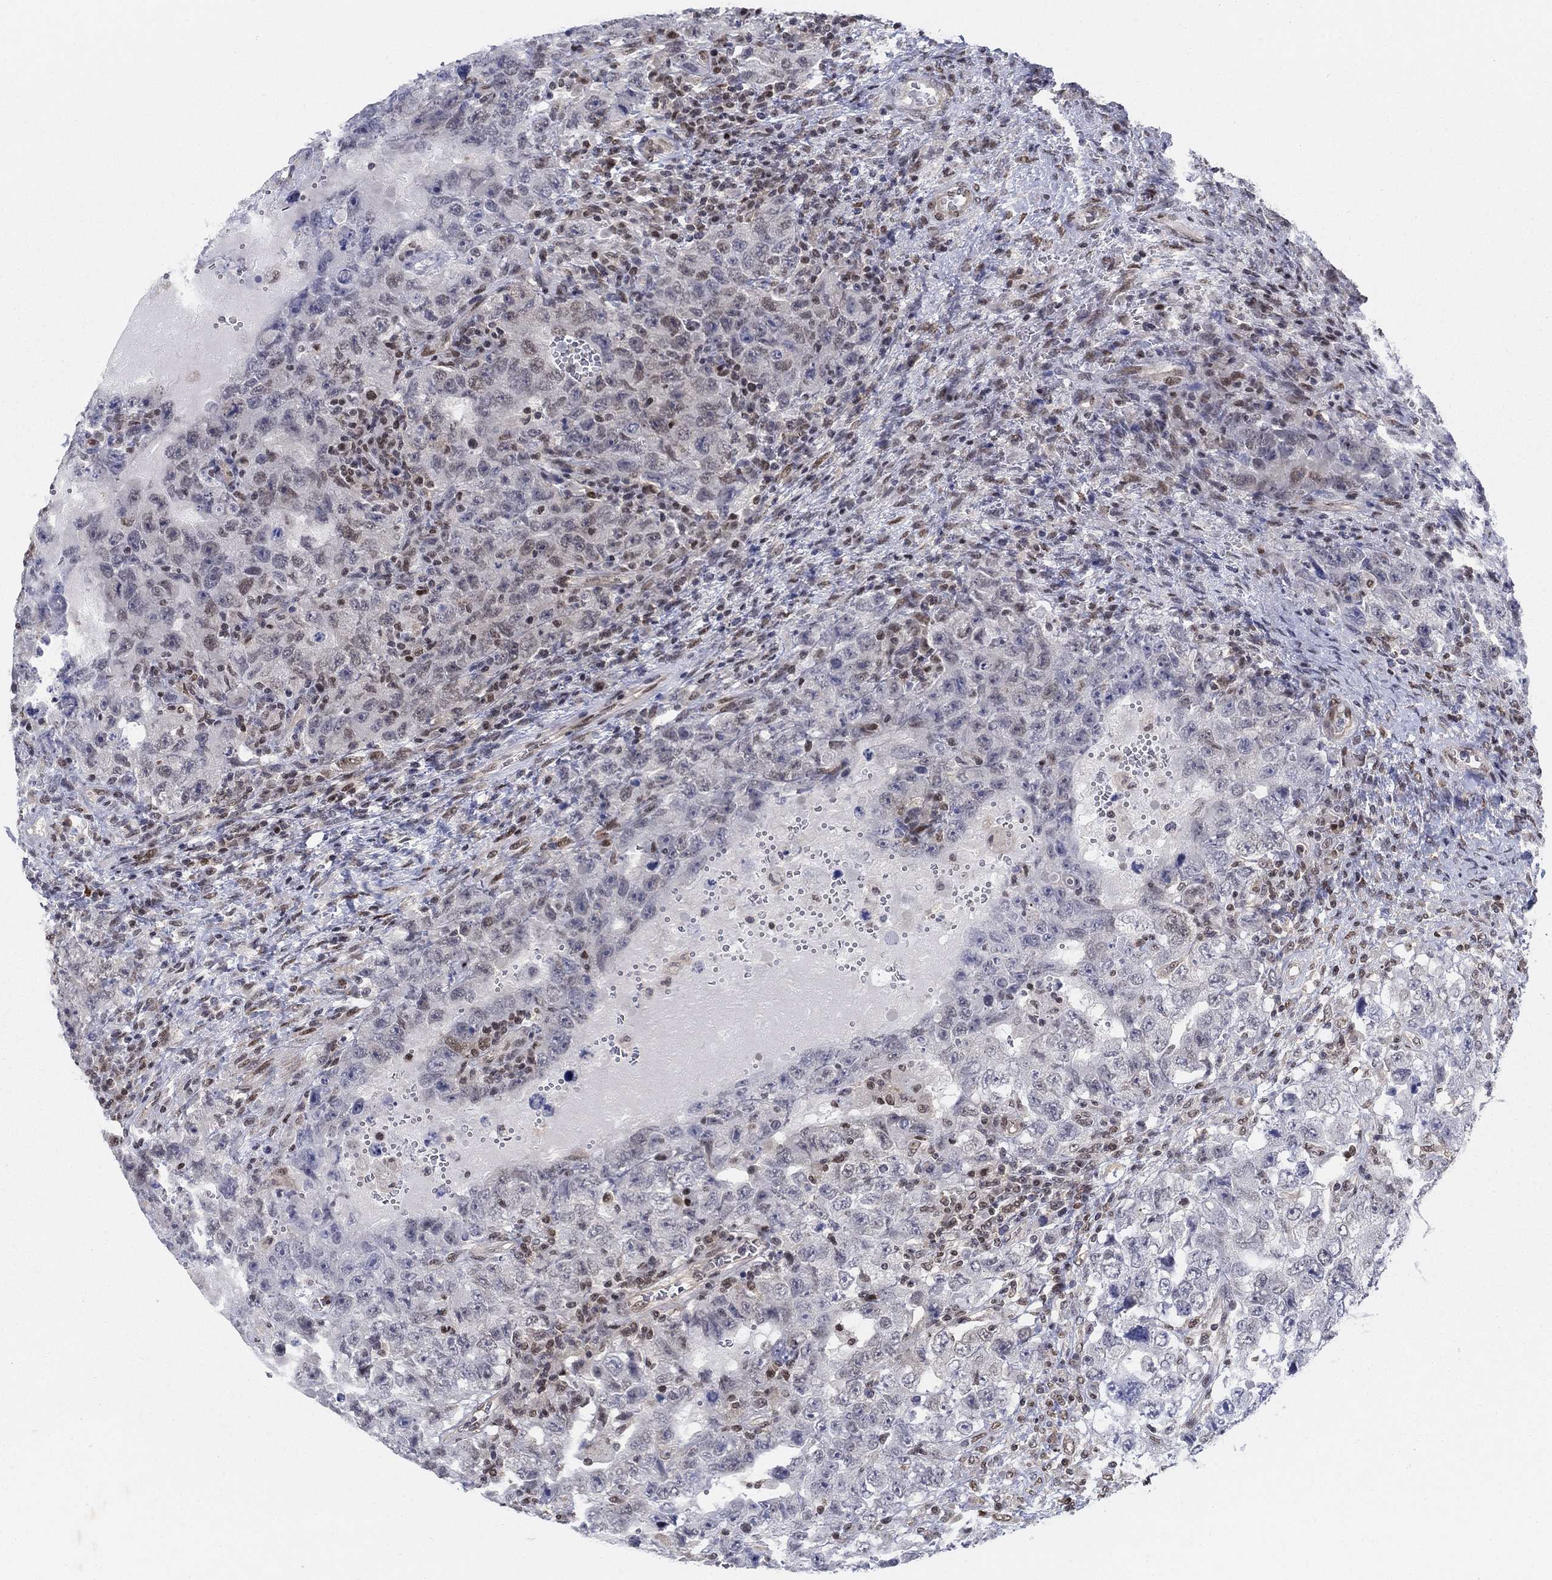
{"staining": {"intensity": "negative", "quantity": "none", "location": "none"}, "tissue": "testis cancer", "cell_type": "Tumor cells", "image_type": "cancer", "snomed": [{"axis": "morphology", "description": "Carcinoma, Embryonal, NOS"}, {"axis": "topography", "description": "Testis"}], "caption": "Tumor cells are negative for brown protein staining in testis cancer.", "gene": "CENPE", "patient": {"sex": "male", "age": 26}}